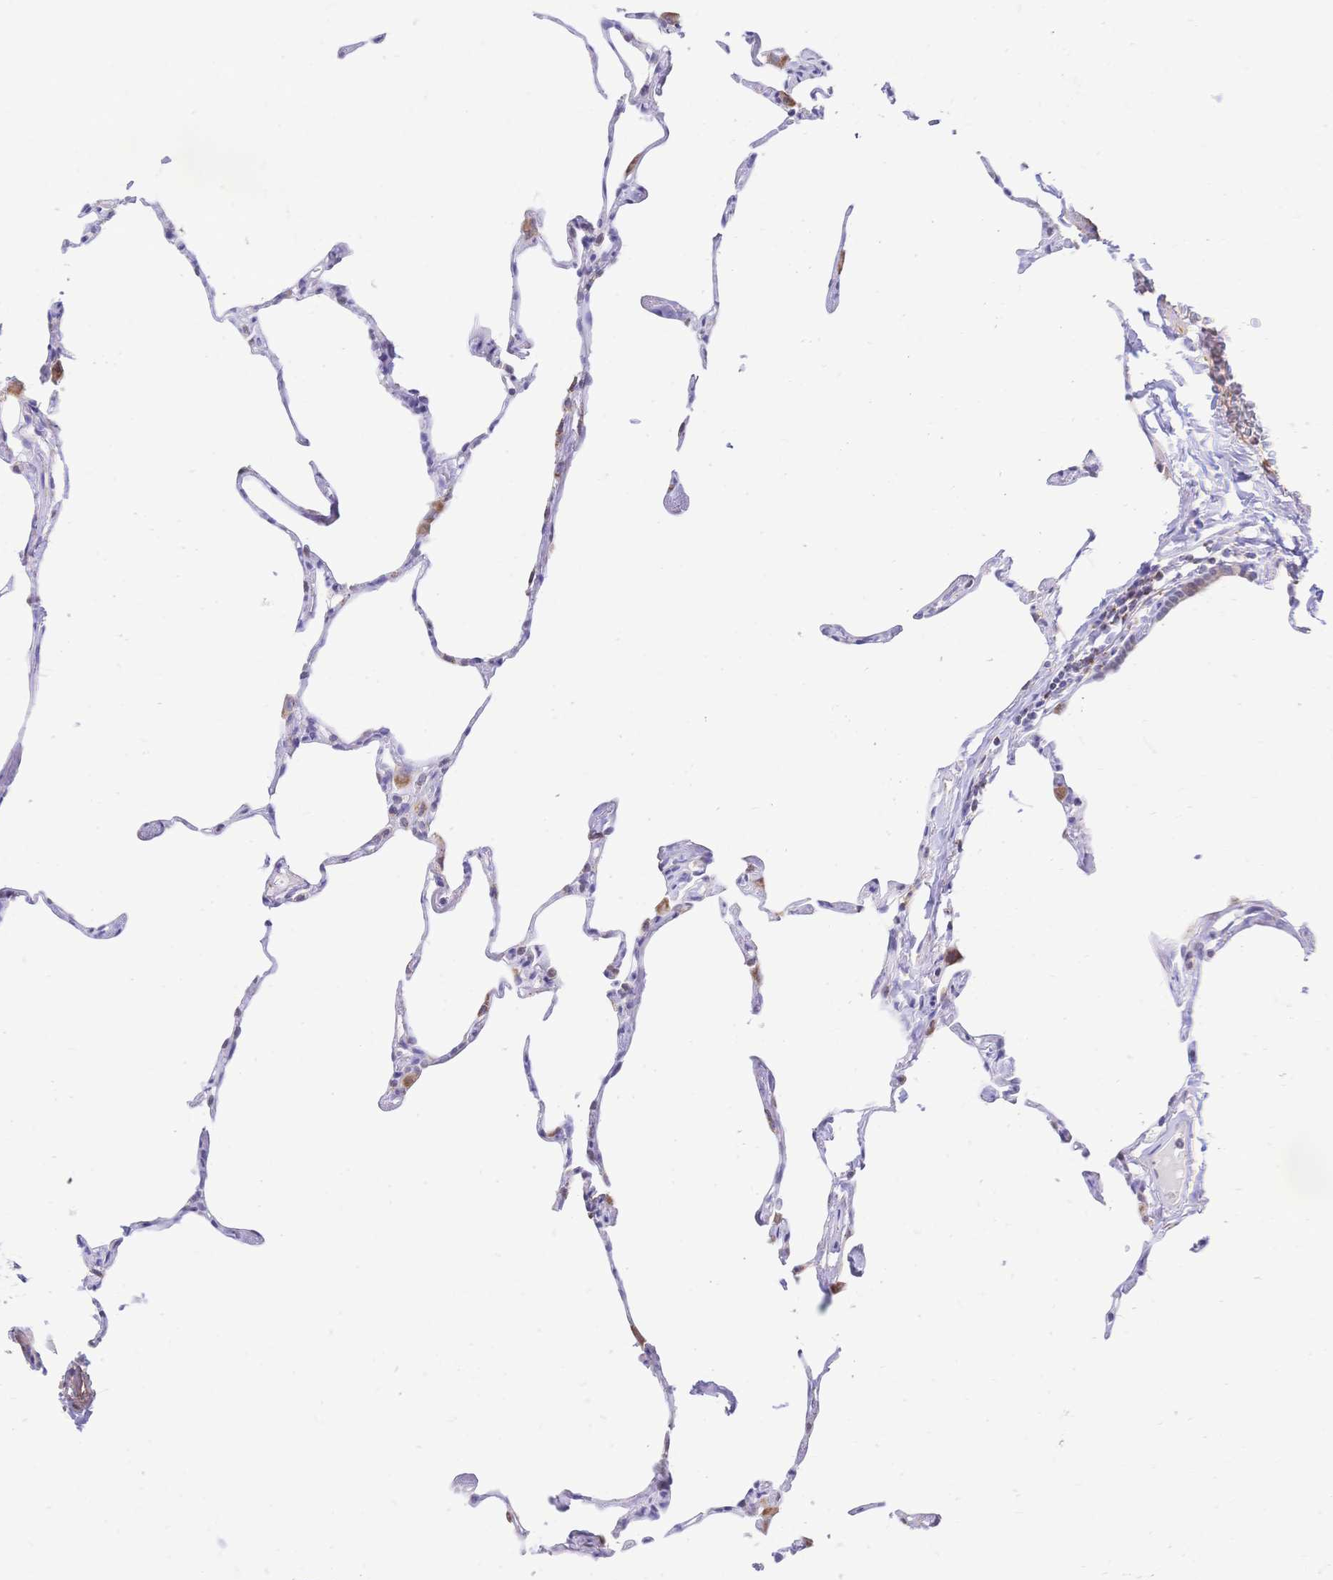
{"staining": {"intensity": "moderate", "quantity": "<25%", "location": "cytoplasmic/membranous"}, "tissue": "lung", "cell_type": "Alveolar cells", "image_type": "normal", "snomed": [{"axis": "morphology", "description": "Normal tissue, NOS"}, {"axis": "topography", "description": "Lung"}], "caption": "An IHC image of normal tissue is shown. Protein staining in brown labels moderate cytoplasmic/membranous positivity in lung within alveolar cells.", "gene": "CLEC18A", "patient": {"sex": "male", "age": 65}}